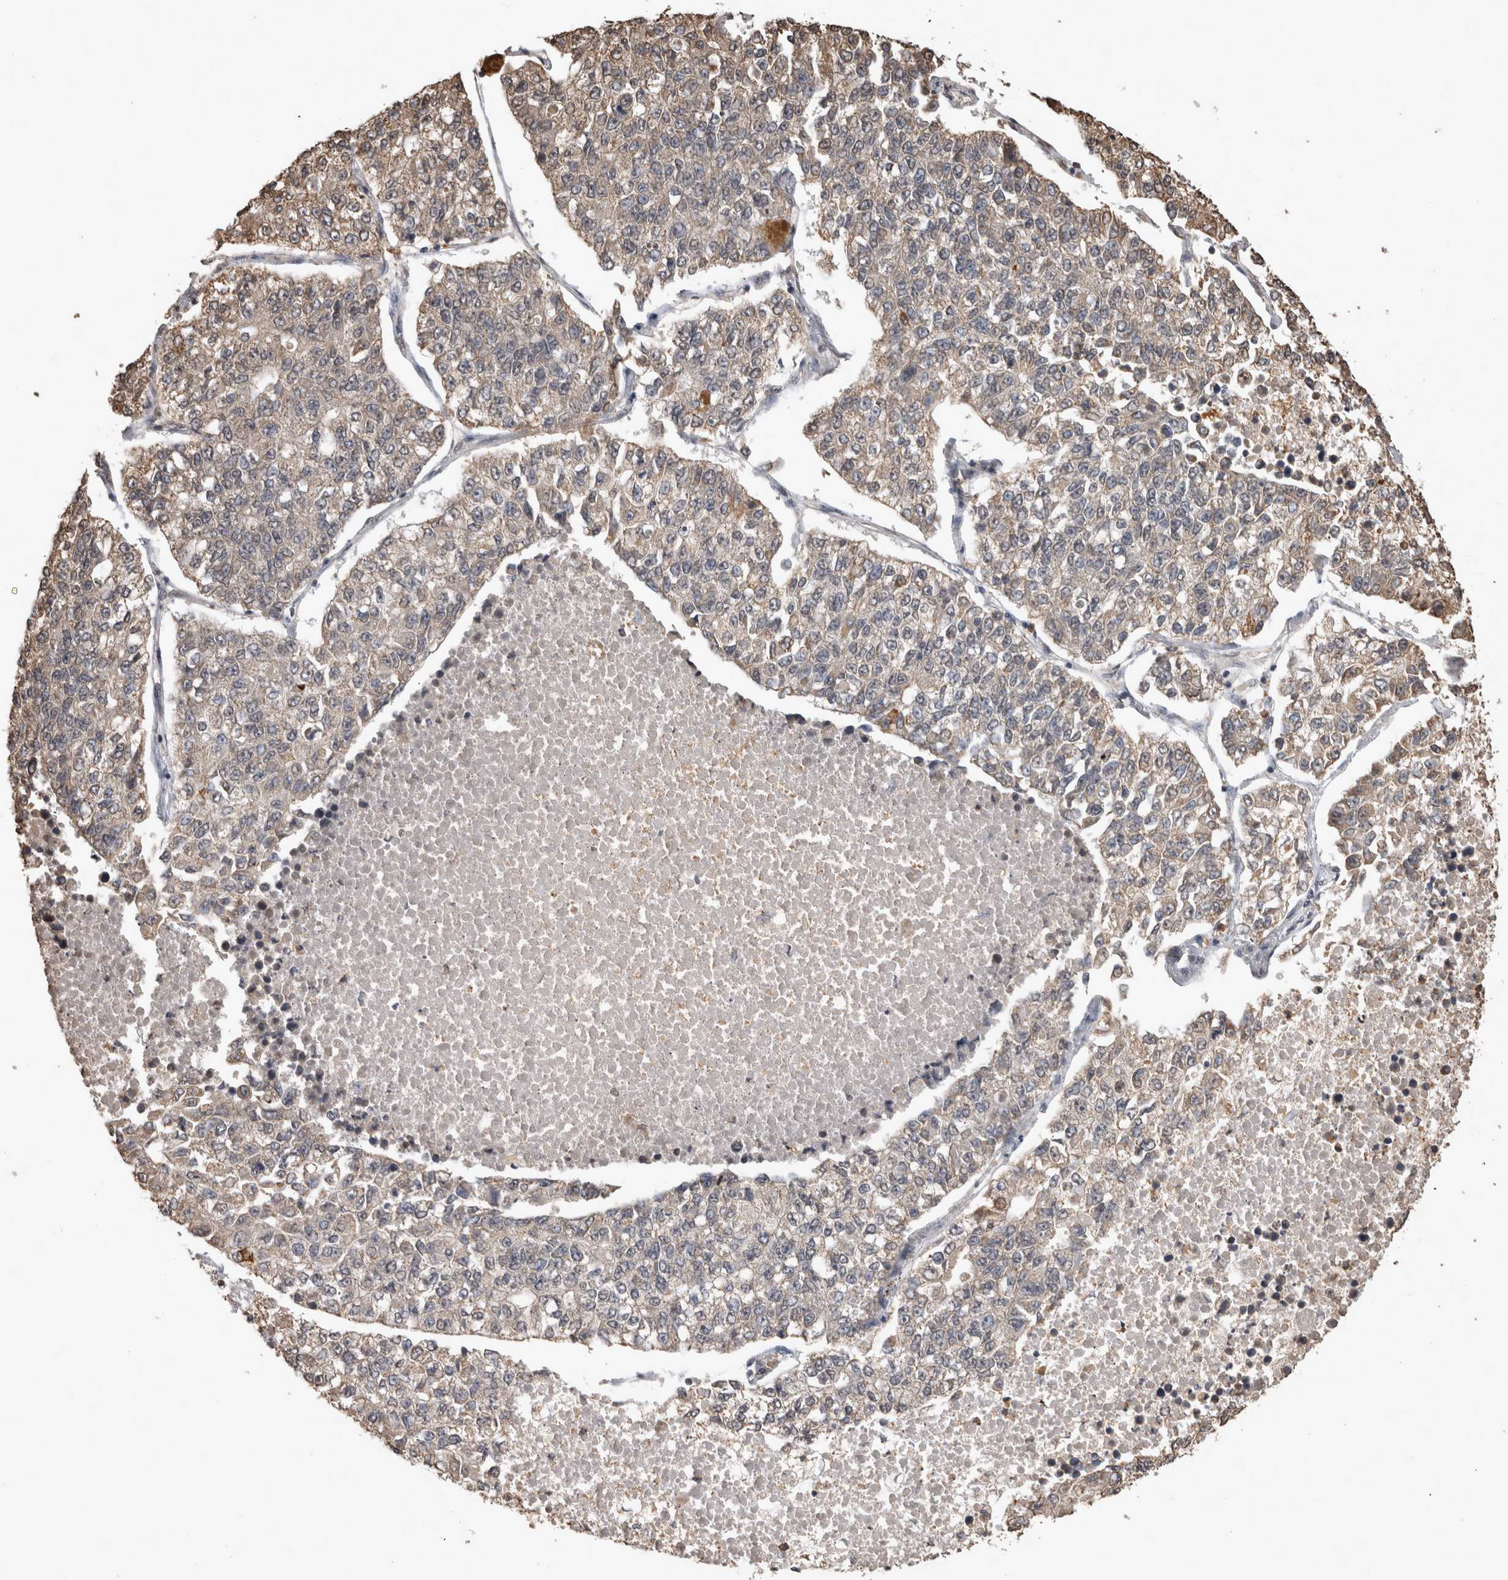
{"staining": {"intensity": "weak", "quantity": "25%-75%", "location": "cytoplasmic/membranous"}, "tissue": "lung cancer", "cell_type": "Tumor cells", "image_type": "cancer", "snomed": [{"axis": "morphology", "description": "Adenocarcinoma, NOS"}, {"axis": "topography", "description": "Lung"}], "caption": "Tumor cells reveal low levels of weak cytoplasmic/membranous expression in approximately 25%-75% of cells in human lung adenocarcinoma. The protein is shown in brown color, while the nuclei are stained blue.", "gene": "SOCS5", "patient": {"sex": "male", "age": 49}}